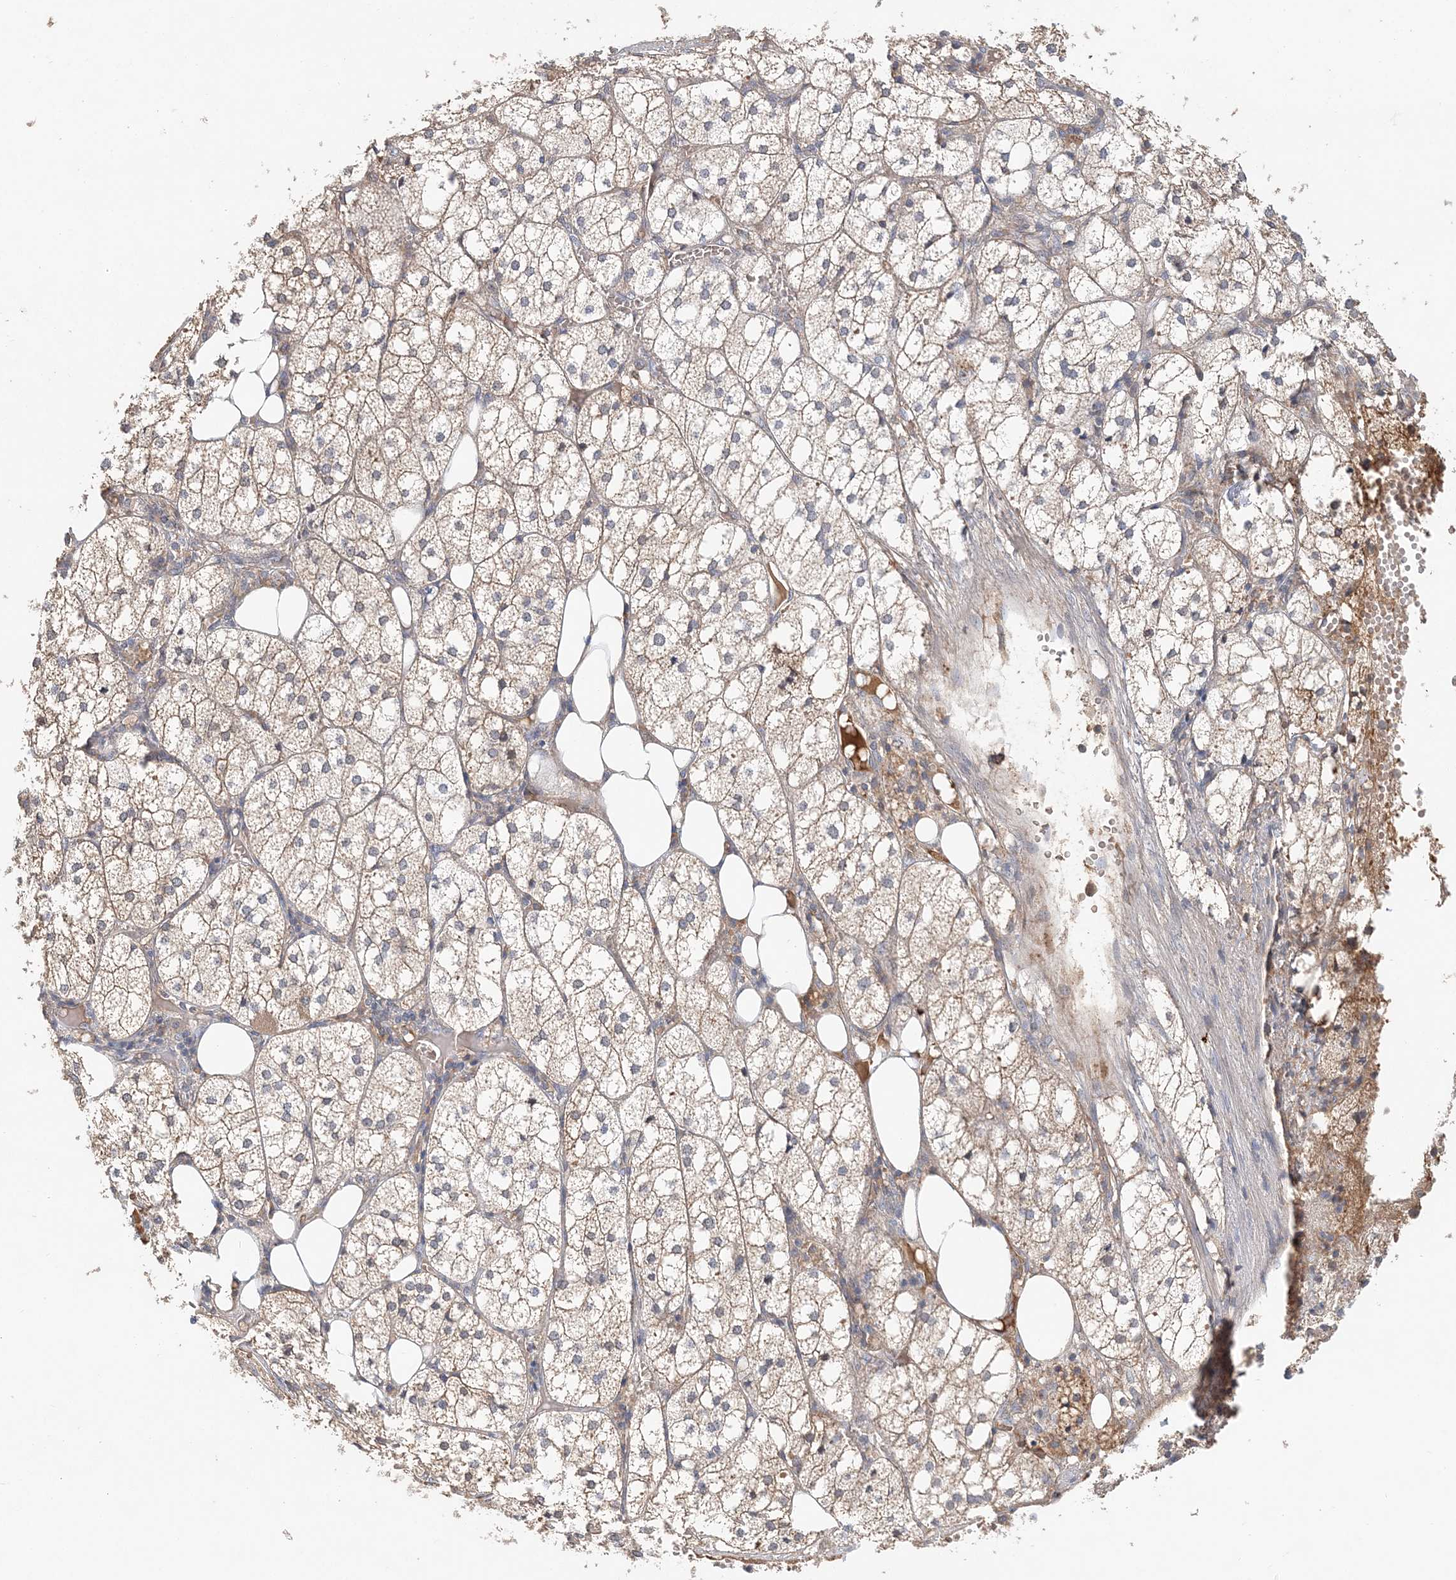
{"staining": {"intensity": "weak", "quantity": ">75%", "location": "cytoplasmic/membranous"}, "tissue": "adrenal gland", "cell_type": "Glandular cells", "image_type": "normal", "snomed": [{"axis": "morphology", "description": "Normal tissue, NOS"}, {"axis": "topography", "description": "Adrenal gland"}], "caption": "Glandular cells reveal weak cytoplasmic/membranous positivity in about >75% of cells in benign adrenal gland. (IHC, brightfield microscopy, high magnification).", "gene": "SYCP3", "patient": {"sex": "female", "age": 61}}